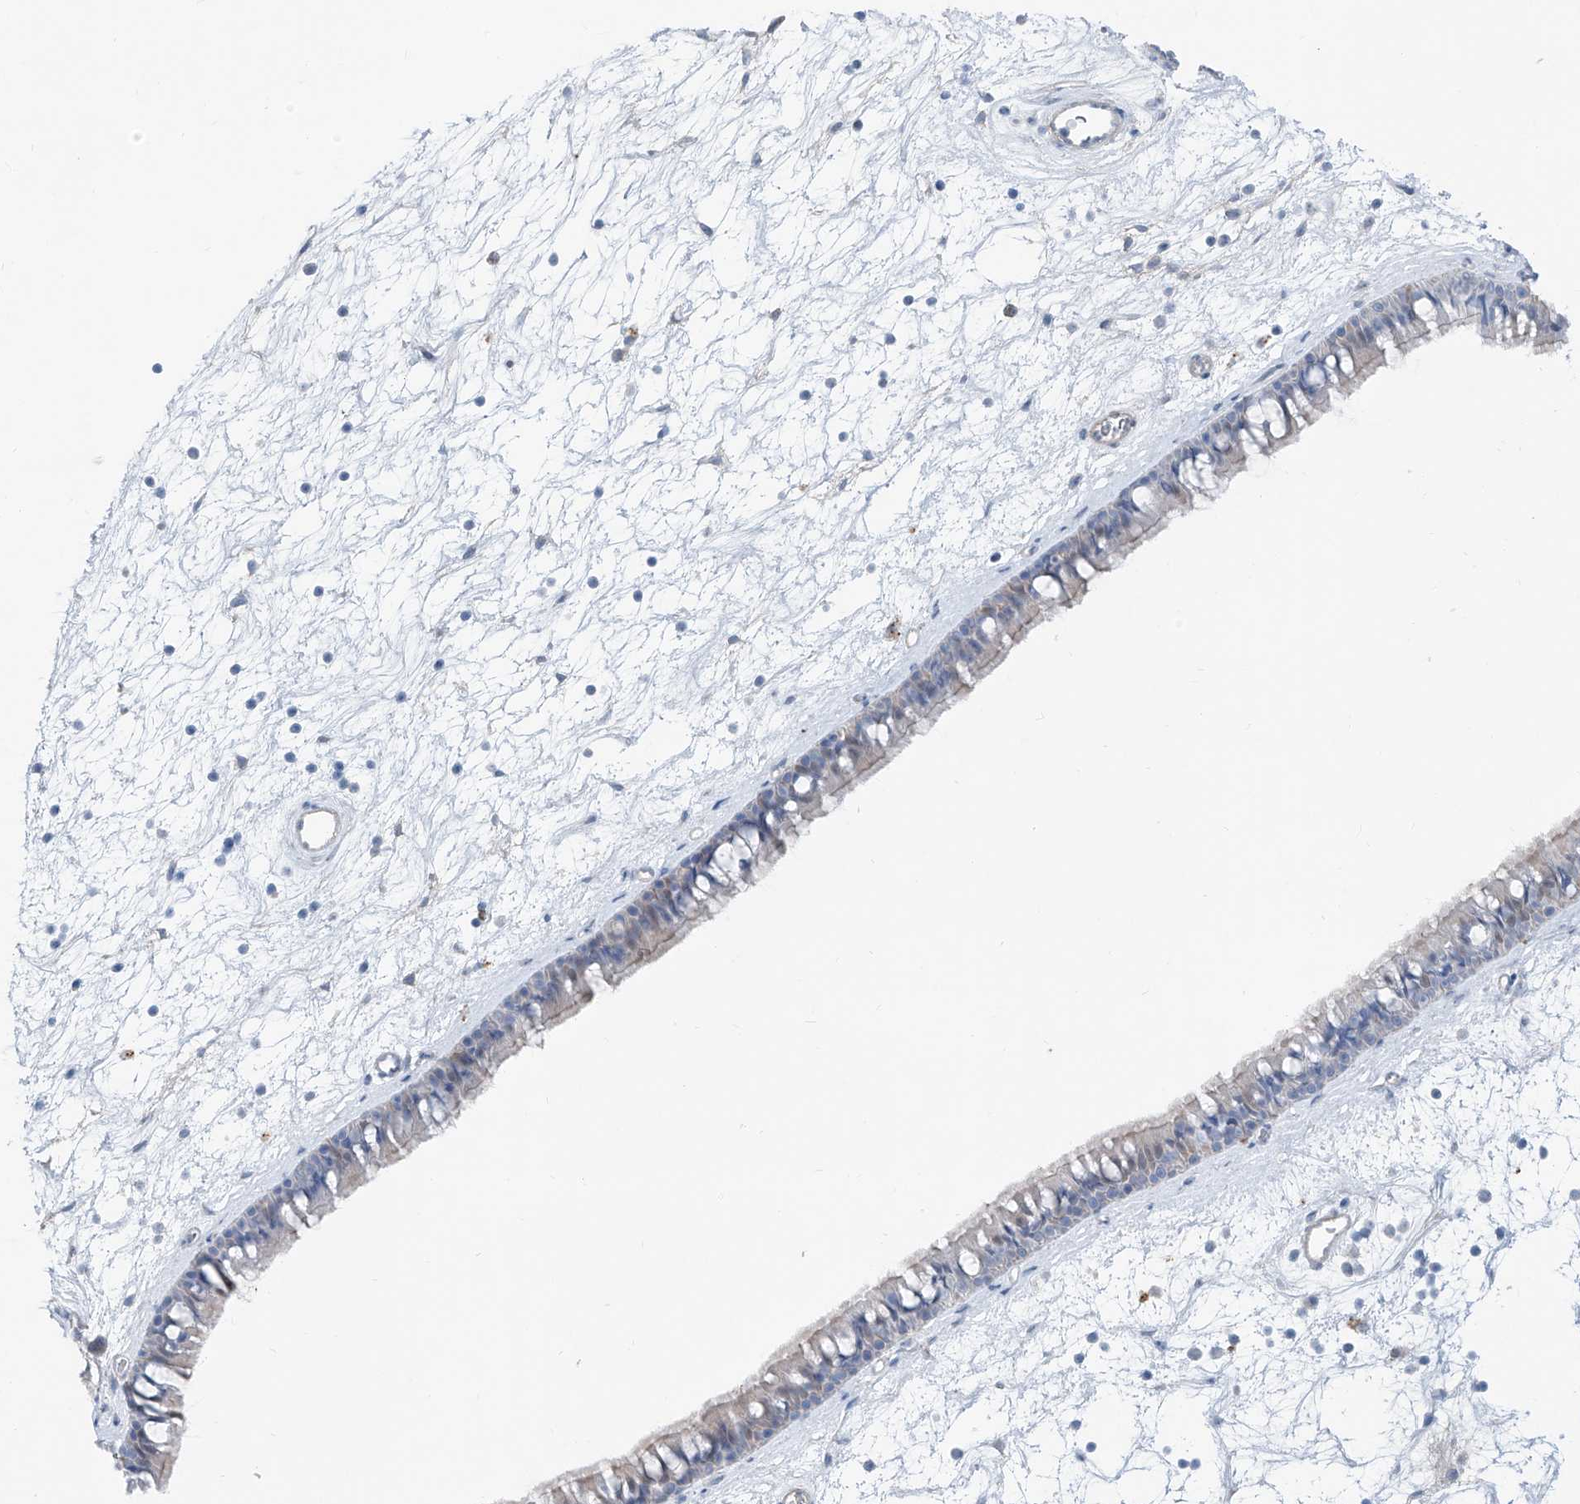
{"staining": {"intensity": "negative", "quantity": "none", "location": "none"}, "tissue": "nasopharynx", "cell_type": "Respiratory epithelial cells", "image_type": "normal", "snomed": [{"axis": "morphology", "description": "Normal tissue, NOS"}, {"axis": "topography", "description": "Nasopharynx"}], "caption": "The photomicrograph reveals no significant expression in respiratory epithelial cells of nasopharynx.", "gene": "ANKRD34A", "patient": {"sex": "male", "age": 64}}